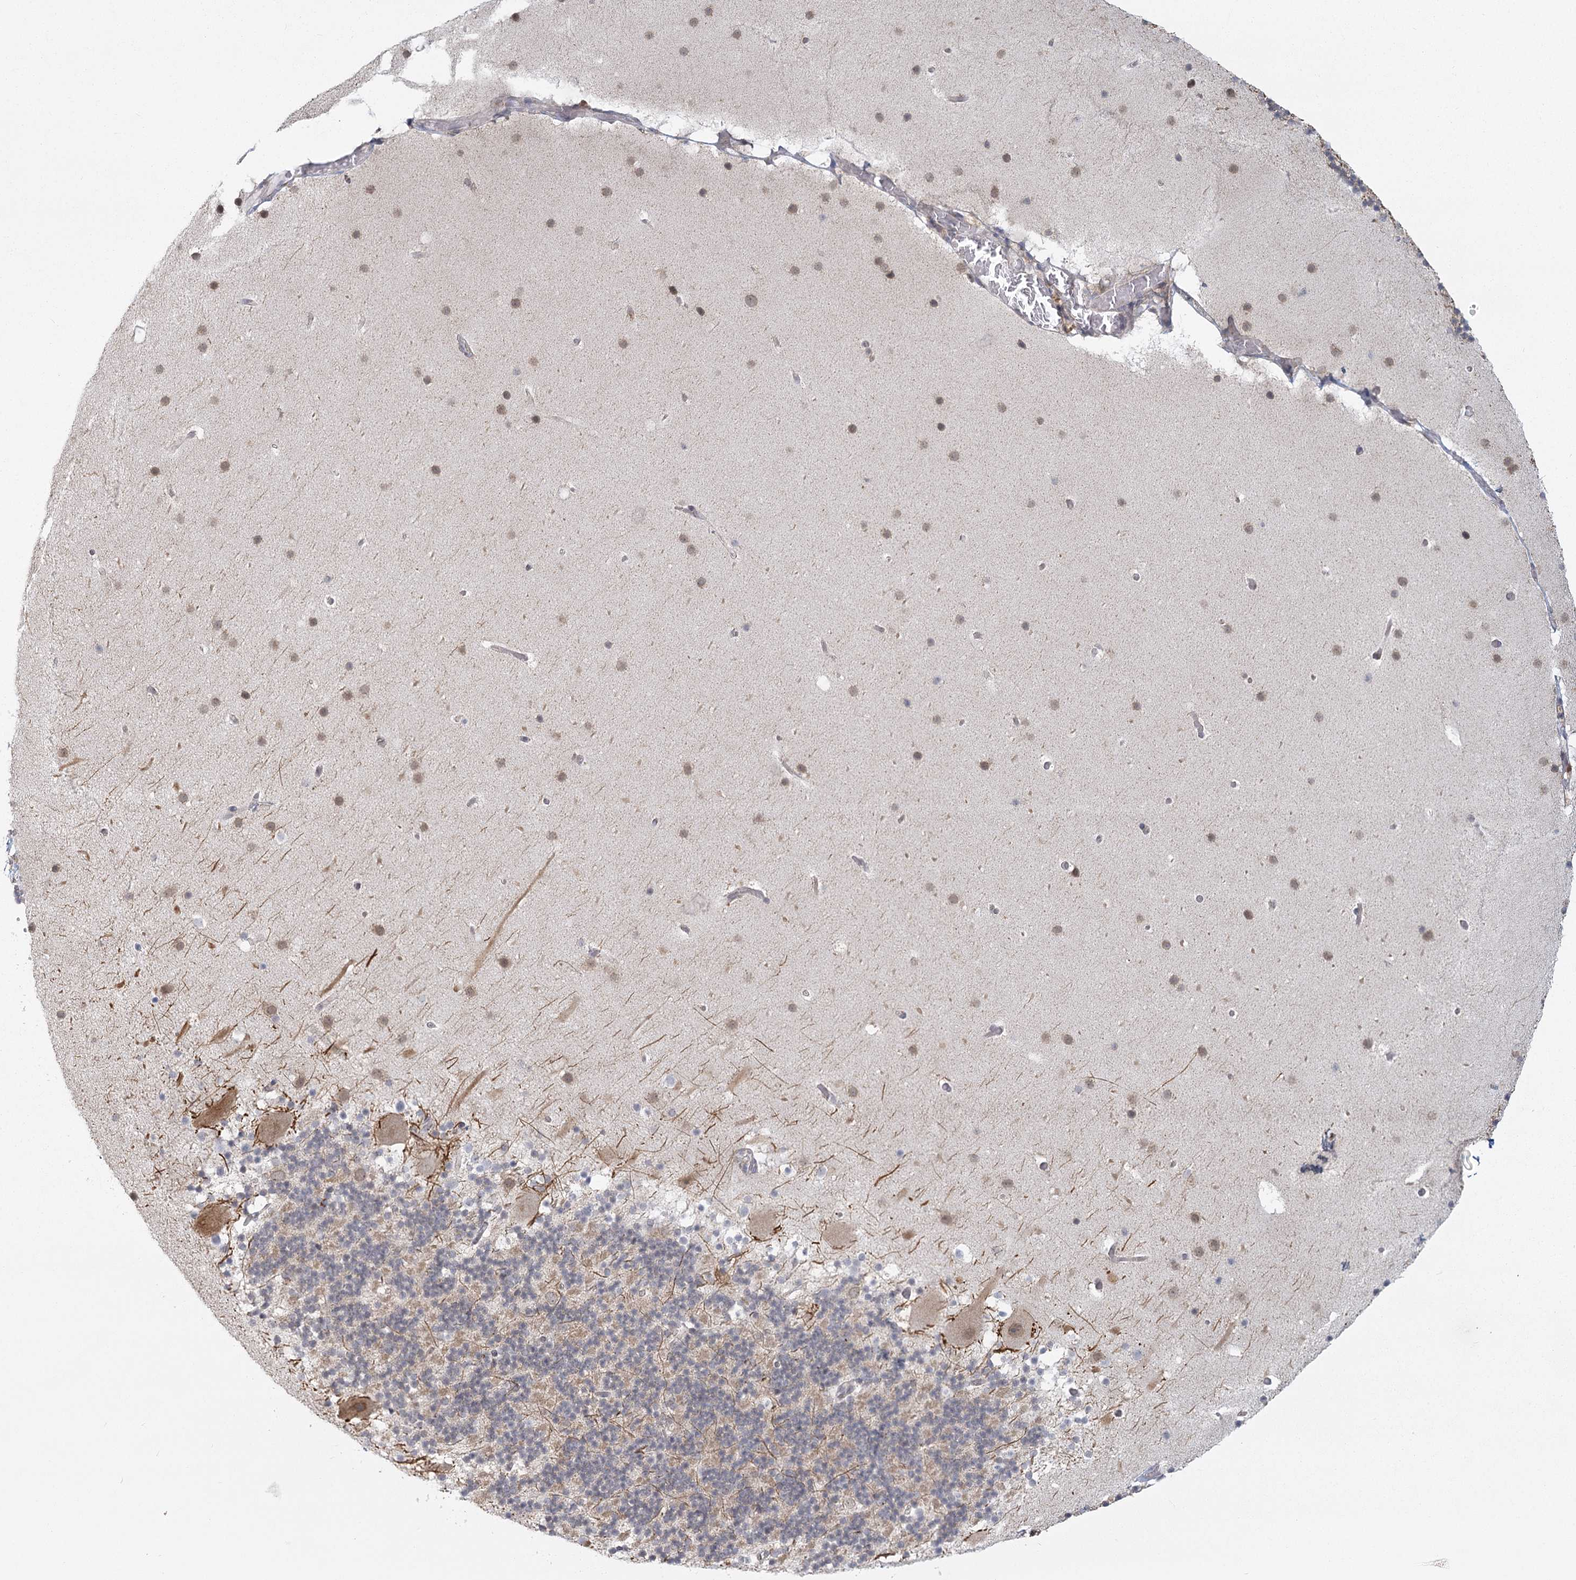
{"staining": {"intensity": "weak", "quantity": "25%-75%", "location": "cytoplasmic/membranous"}, "tissue": "cerebellum", "cell_type": "Cells in granular layer", "image_type": "normal", "snomed": [{"axis": "morphology", "description": "Normal tissue, NOS"}, {"axis": "topography", "description": "Cerebellum"}], "caption": "Immunohistochemical staining of unremarkable cerebellum shows low levels of weak cytoplasmic/membranous positivity in about 25%-75% of cells in granular layer. The protein is stained brown, and the nuclei are stained in blue (DAB IHC with brightfield microscopy, high magnification).", "gene": "LACTB", "patient": {"sex": "male", "age": 57}}